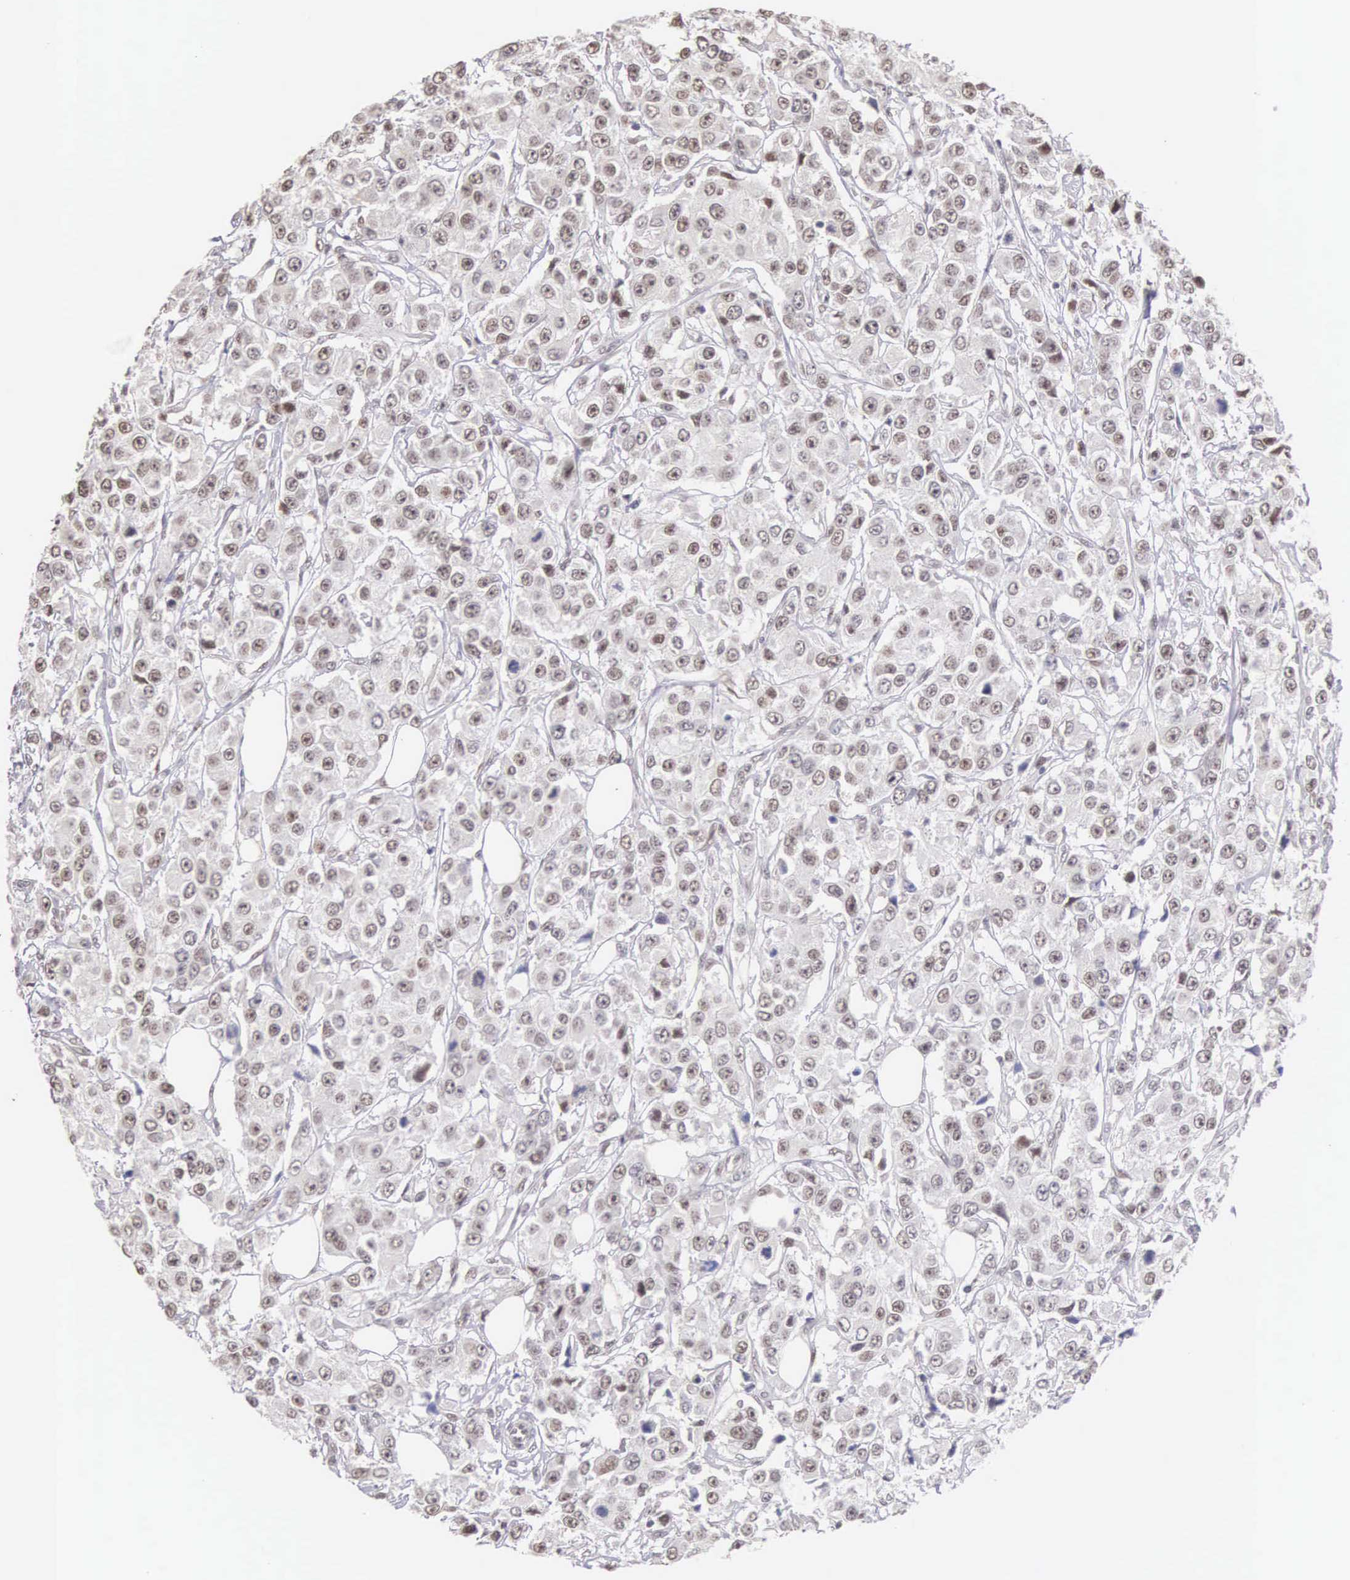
{"staining": {"intensity": "moderate", "quantity": "<25%", "location": "nuclear"}, "tissue": "breast cancer", "cell_type": "Tumor cells", "image_type": "cancer", "snomed": [{"axis": "morphology", "description": "Duct carcinoma"}, {"axis": "topography", "description": "Breast"}], "caption": "Tumor cells exhibit low levels of moderate nuclear staining in approximately <25% of cells in human invasive ductal carcinoma (breast).", "gene": "HMGXB4", "patient": {"sex": "female", "age": 58}}